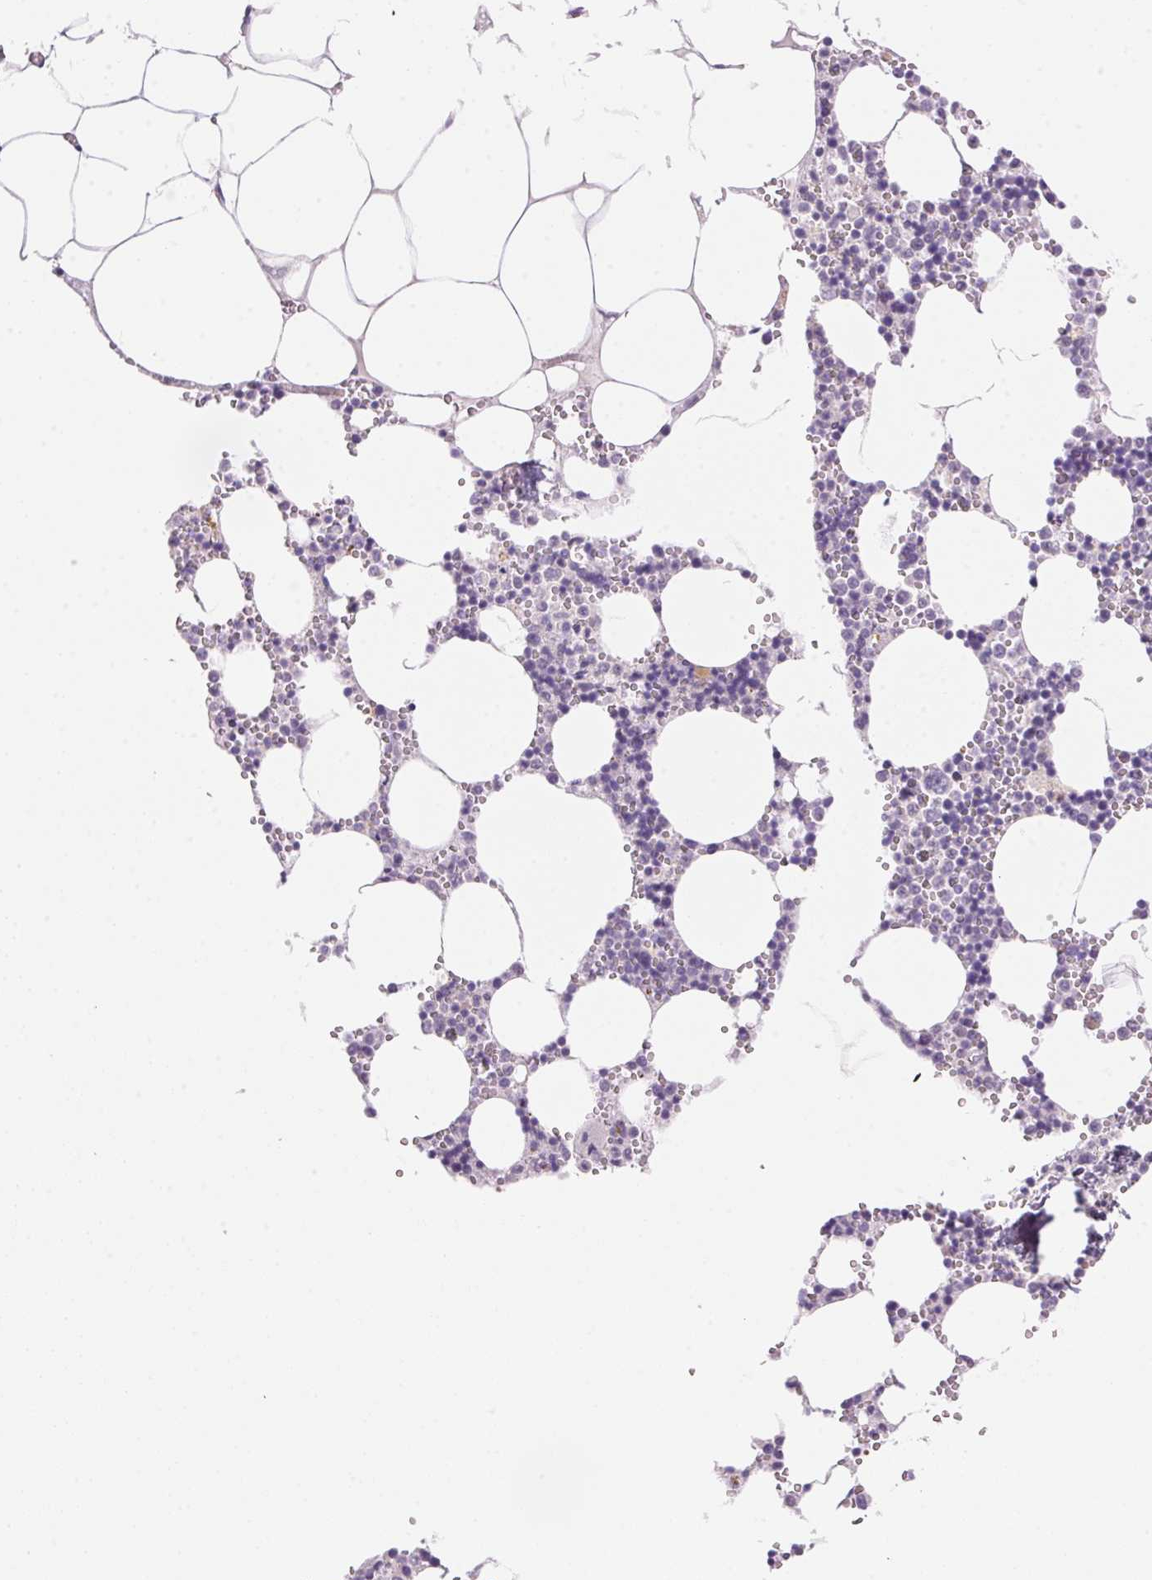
{"staining": {"intensity": "negative", "quantity": "none", "location": "none"}, "tissue": "bone marrow", "cell_type": "Hematopoietic cells", "image_type": "normal", "snomed": [{"axis": "morphology", "description": "Normal tissue, NOS"}, {"axis": "topography", "description": "Bone marrow"}], "caption": "DAB immunohistochemical staining of unremarkable human bone marrow demonstrates no significant staining in hematopoietic cells. (DAB IHC, high magnification).", "gene": "TEKT1", "patient": {"sex": "male", "age": 54}}